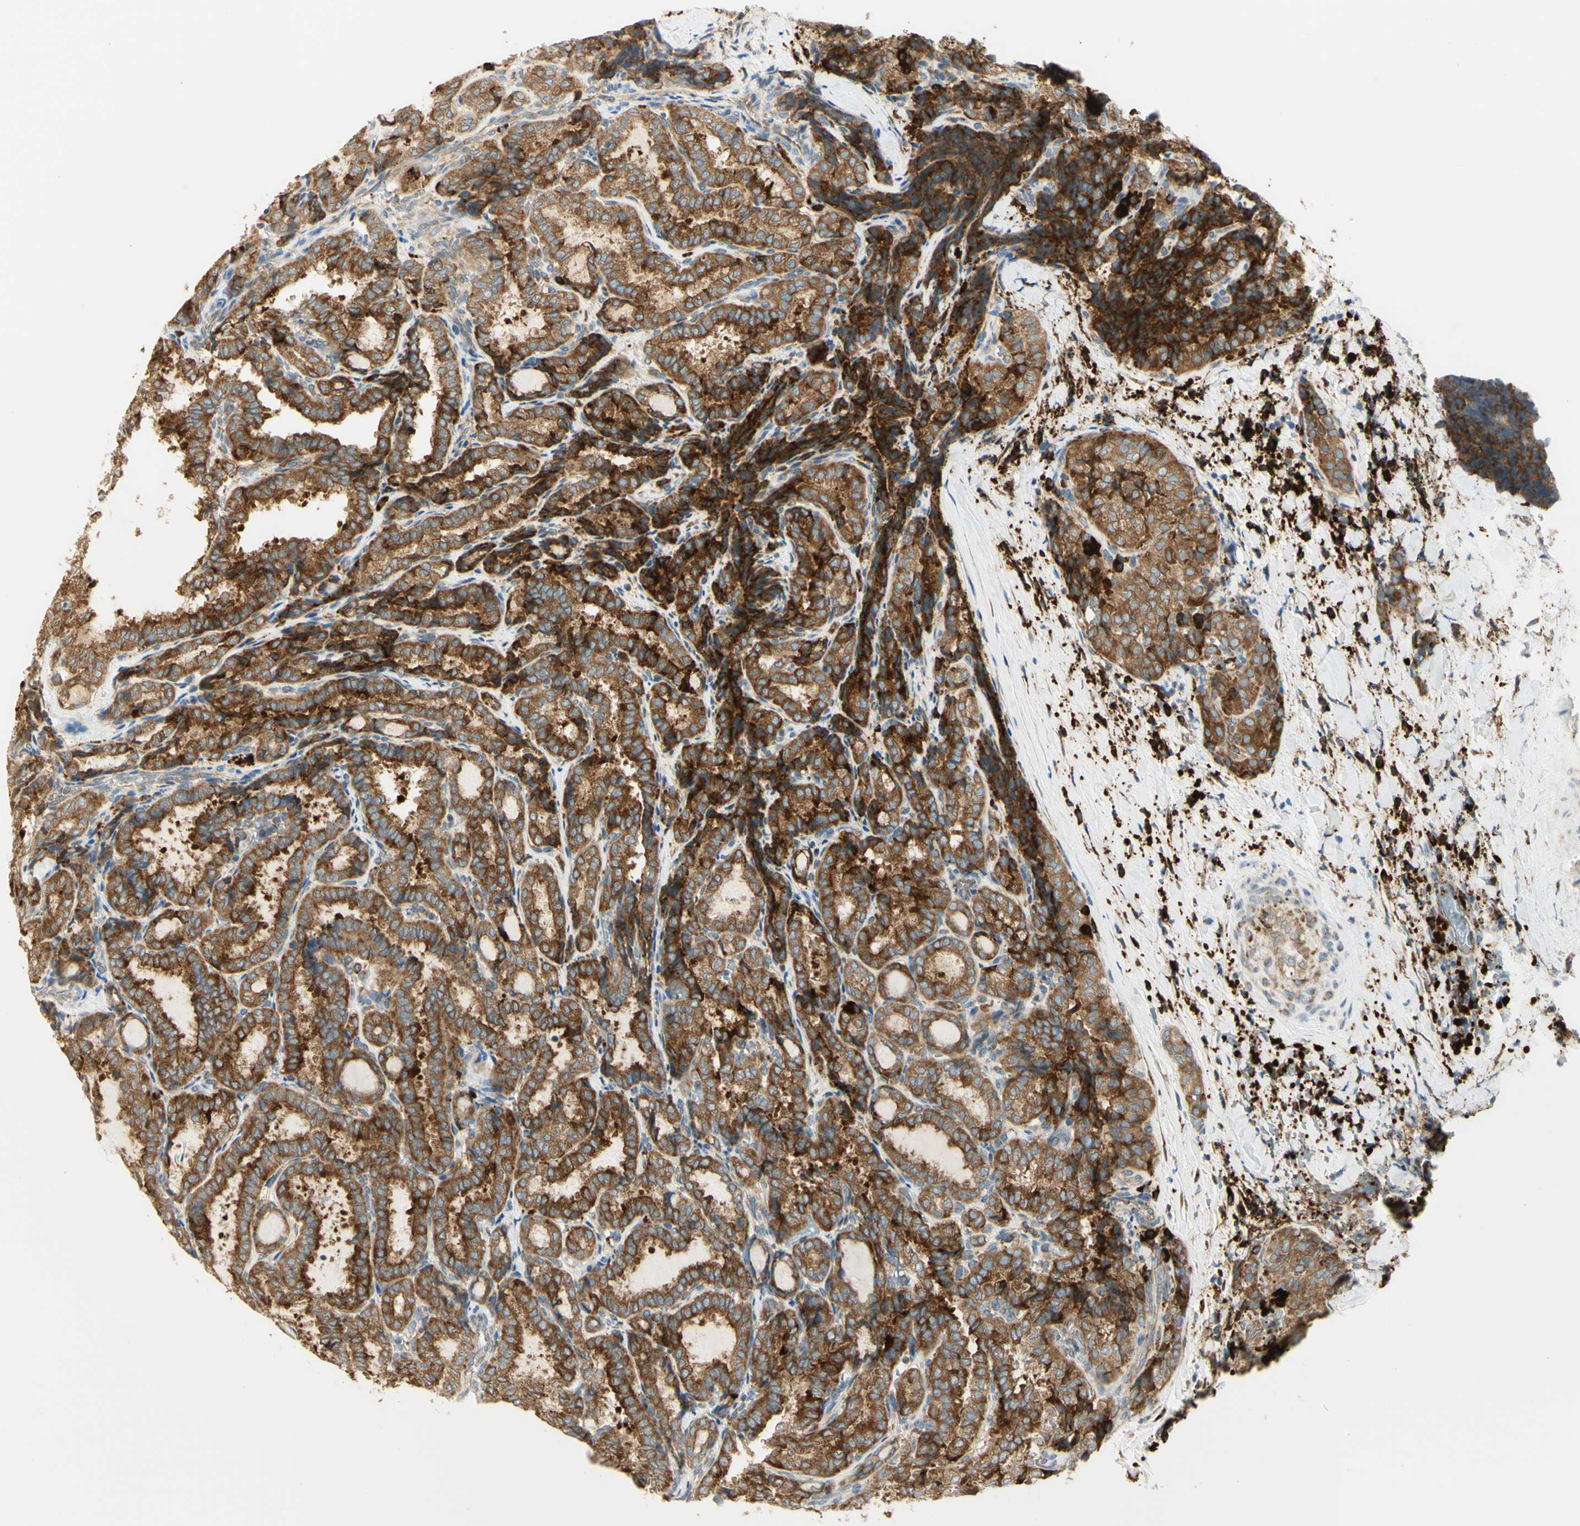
{"staining": {"intensity": "strong", "quantity": ">75%", "location": "cytoplasmic/membranous"}, "tissue": "thyroid cancer", "cell_type": "Tumor cells", "image_type": "cancer", "snomed": [{"axis": "morphology", "description": "Normal tissue, NOS"}, {"axis": "morphology", "description": "Papillary adenocarcinoma, NOS"}, {"axis": "topography", "description": "Thyroid gland"}], "caption": "Brown immunohistochemical staining in human thyroid cancer (papillary adenocarcinoma) reveals strong cytoplasmic/membranous staining in about >75% of tumor cells. Ihc stains the protein of interest in brown and the nuclei are stained blue.", "gene": "MANF", "patient": {"sex": "female", "age": 30}}